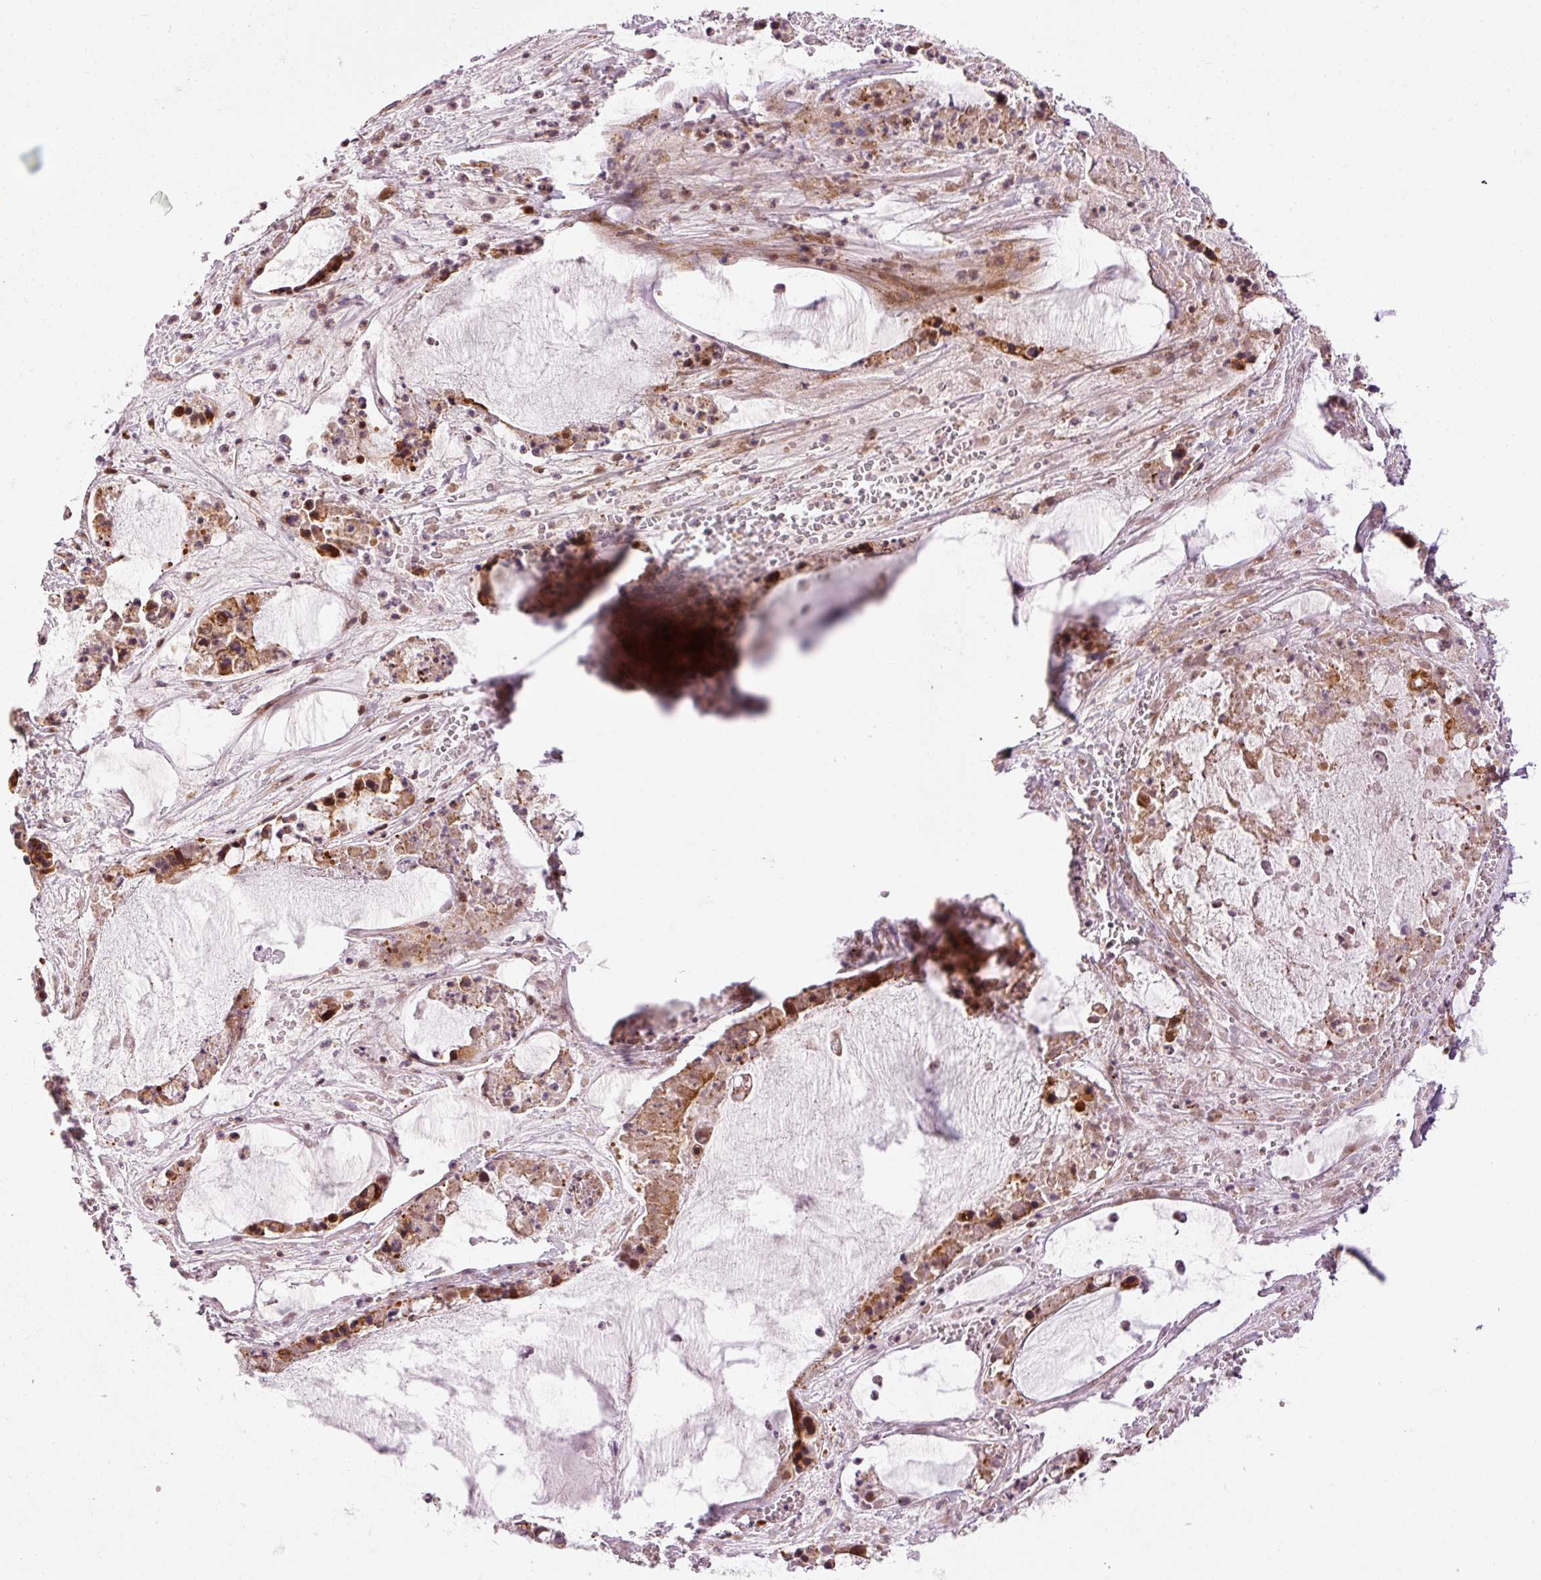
{"staining": {"intensity": "strong", "quantity": ">75%", "location": "cytoplasmic/membranous,nuclear"}, "tissue": "ovarian cancer", "cell_type": "Tumor cells", "image_type": "cancer", "snomed": [{"axis": "morphology", "description": "Cystadenocarcinoma, mucinous, NOS"}, {"axis": "topography", "description": "Ovary"}], "caption": "Human ovarian cancer stained with a protein marker exhibits strong staining in tumor cells.", "gene": "ANKRD20A1", "patient": {"sex": "female", "age": 63}}